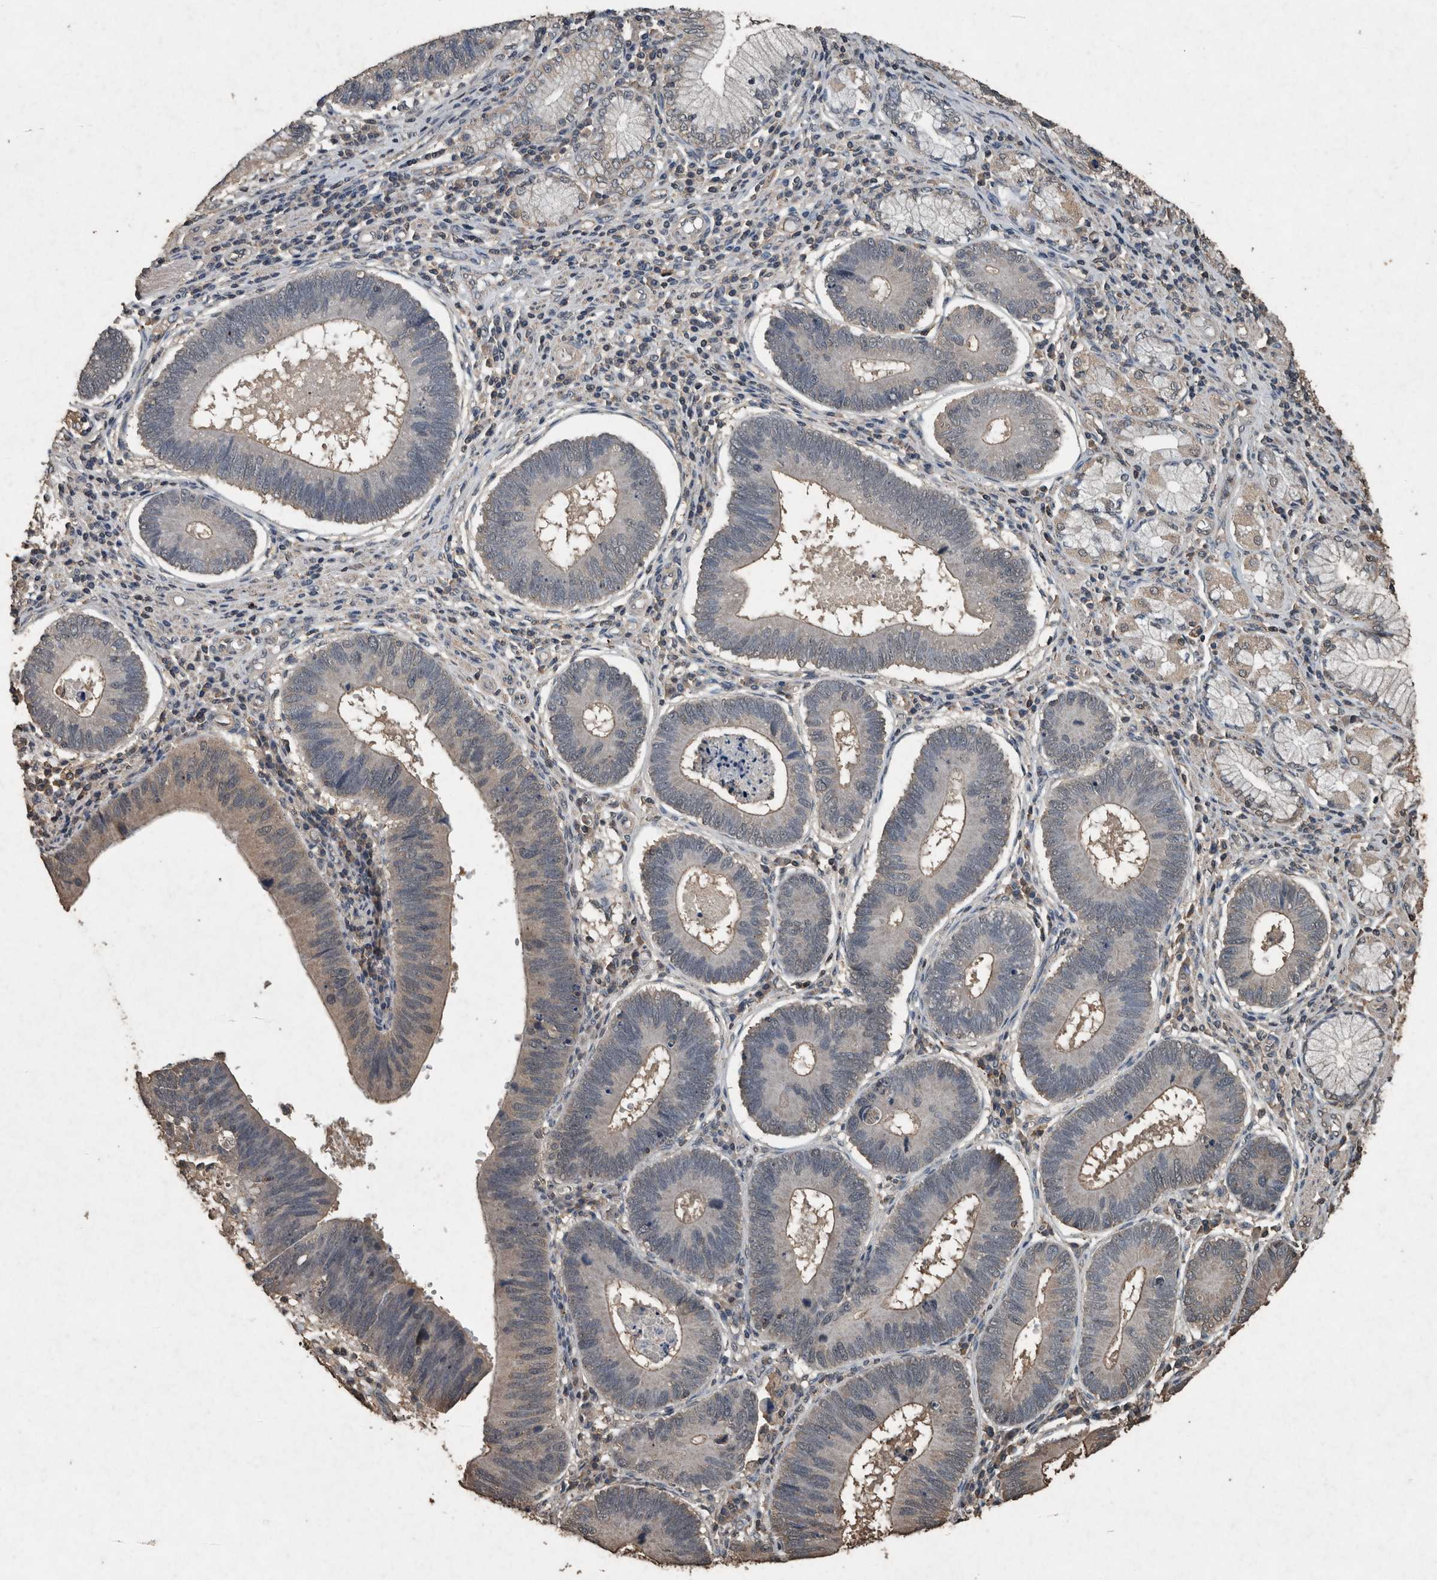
{"staining": {"intensity": "weak", "quantity": "<25%", "location": "cytoplasmic/membranous"}, "tissue": "stomach cancer", "cell_type": "Tumor cells", "image_type": "cancer", "snomed": [{"axis": "morphology", "description": "Adenocarcinoma, NOS"}, {"axis": "topography", "description": "Stomach"}], "caption": "Photomicrograph shows no protein positivity in tumor cells of stomach adenocarcinoma tissue.", "gene": "FGFRL1", "patient": {"sex": "male", "age": 59}}